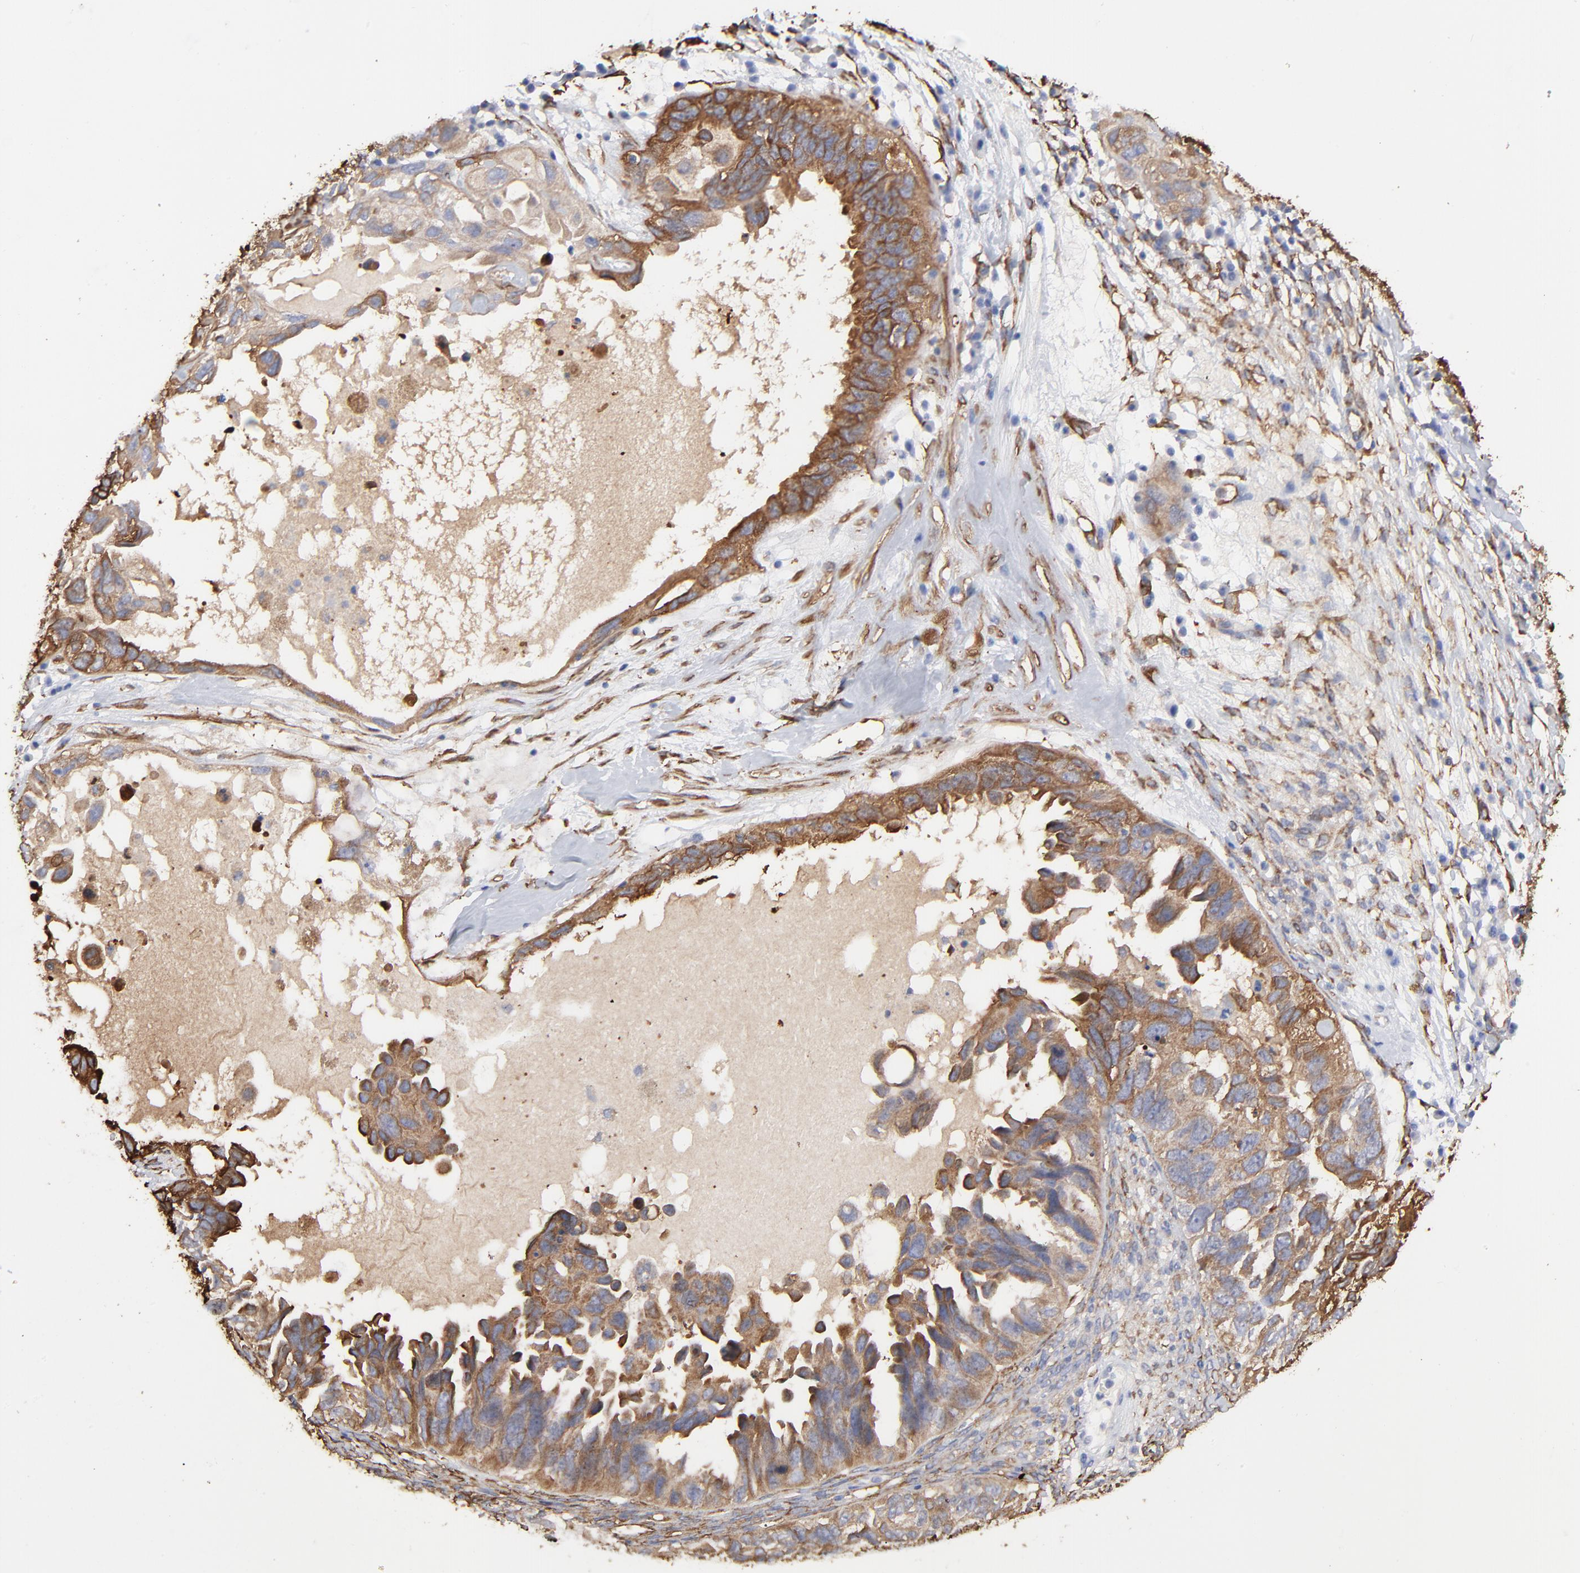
{"staining": {"intensity": "moderate", "quantity": "<25%", "location": "cytoplasmic/membranous"}, "tissue": "ovarian cancer", "cell_type": "Tumor cells", "image_type": "cancer", "snomed": [{"axis": "morphology", "description": "Cystadenocarcinoma, serous, NOS"}, {"axis": "topography", "description": "Ovary"}], "caption": "Immunohistochemical staining of ovarian serous cystadenocarcinoma exhibits low levels of moderate cytoplasmic/membranous positivity in about <25% of tumor cells.", "gene": "CILP", "patient": {"sex": "female", "age": 82}}